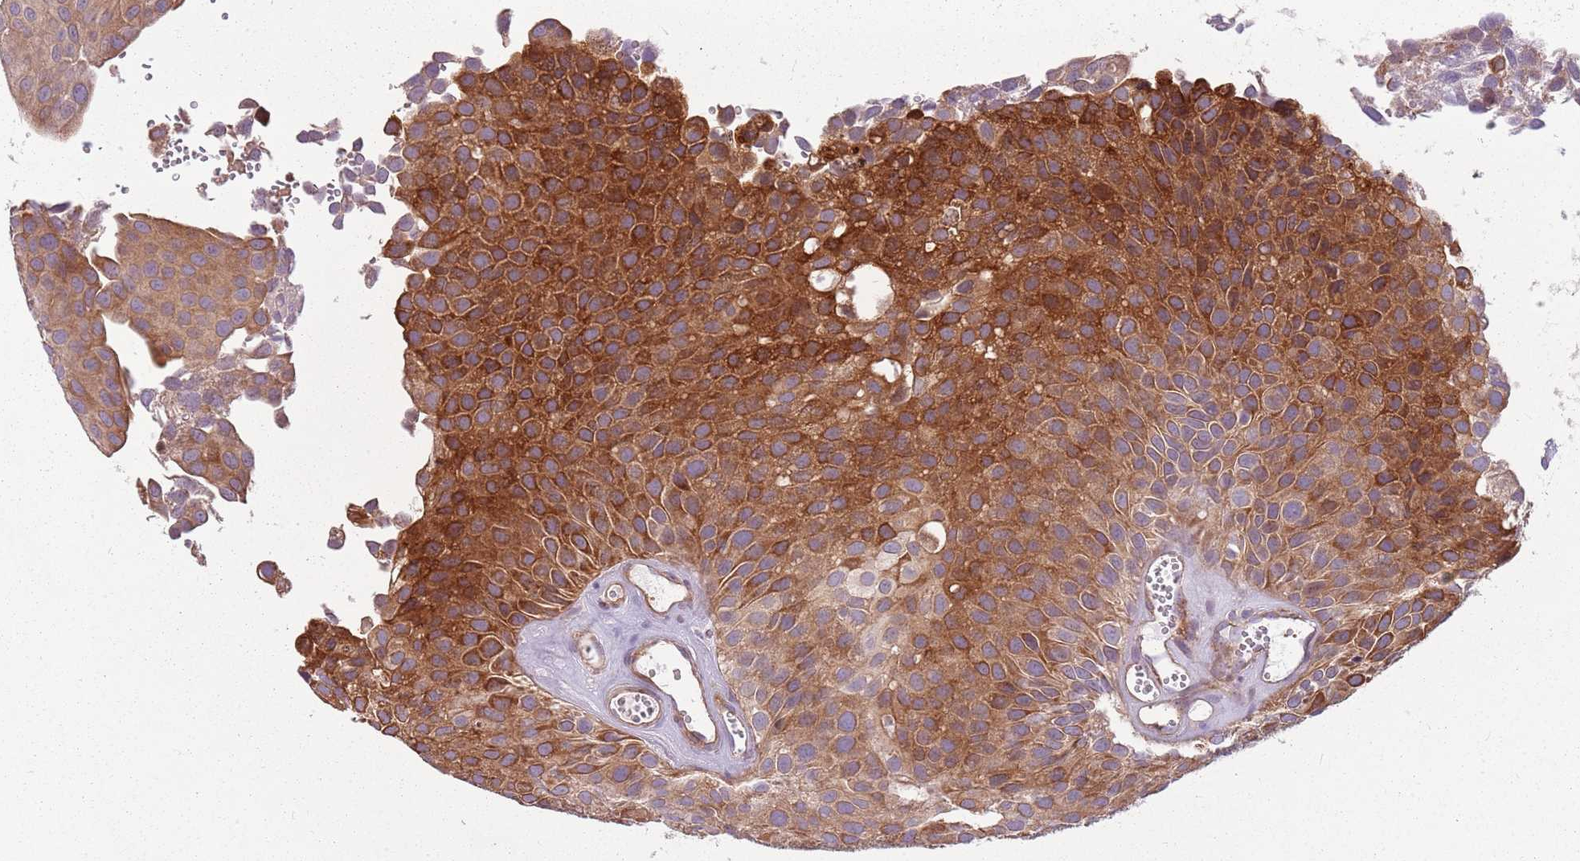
{"staining": {"intensity": "strong", "quantity": ">75%", "location": "cytoplasmic/membranous"}, "tissue": "urothelial cancer", "cell_type": "Tumor cells", "image_type": "cancer", "snomed": [{"axis": "morphology", "description": "Urothelial carcinoma, Low grade"}, {"axis": "topography", "description": "Urinary bladder"}], "caption": "Strong cytoplasmic/membranous protein staining is appreciated in about >75% of tumor cells in urothelial carcinoma (low-grade).", "gene": "RPL21", "patient": {"sex": "male", "age": 88}}